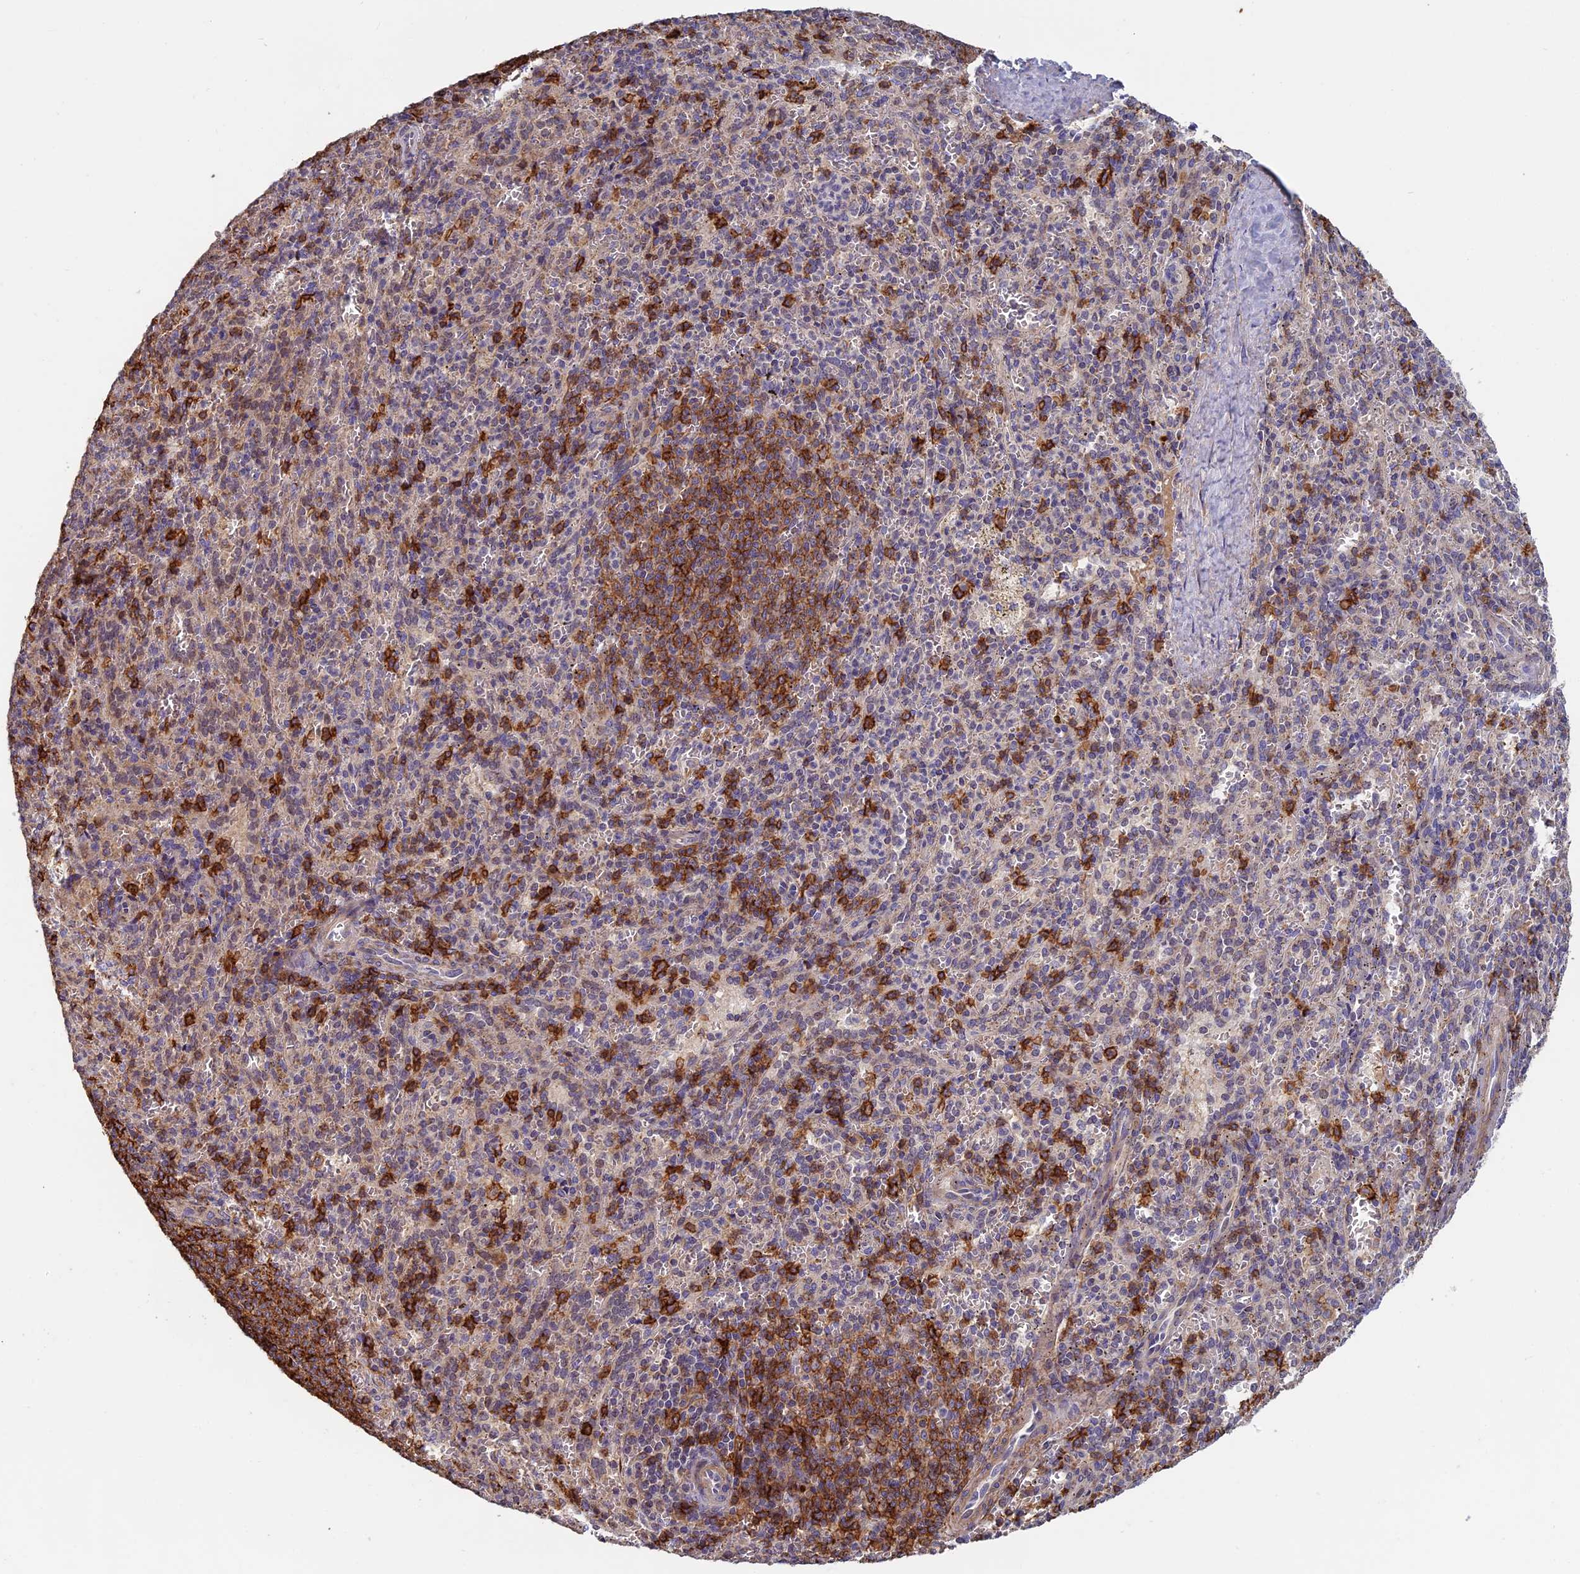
{"staining": {"intensity": "moderate", "quantity": "<25%", "location": "cytoplasmic/membranous"}, "tissue": "spleen", "cell_type": "Cells in red pulp", "image_type": "normal", "snomed": [{"axis": "morphology", "description": "Normal tissue, NOS"}, {"axis": "topography", "description": "Spleen"}], "caption": "Protein positivity by immunohistochemistry (IHC) shows moderate cytoplasmic/membranous positivity in approximately <25% of cells in red pulp in unremarkable spleen. The staining was performed using DAB (3,3'-diaminobenzidine) to visualize the protein expression in brown, while the nuclei were stained in blue with hematoxylin (Magnification: 20x).", "gene": "EDAR", "patient": {"sex": "female", "age": 21}}